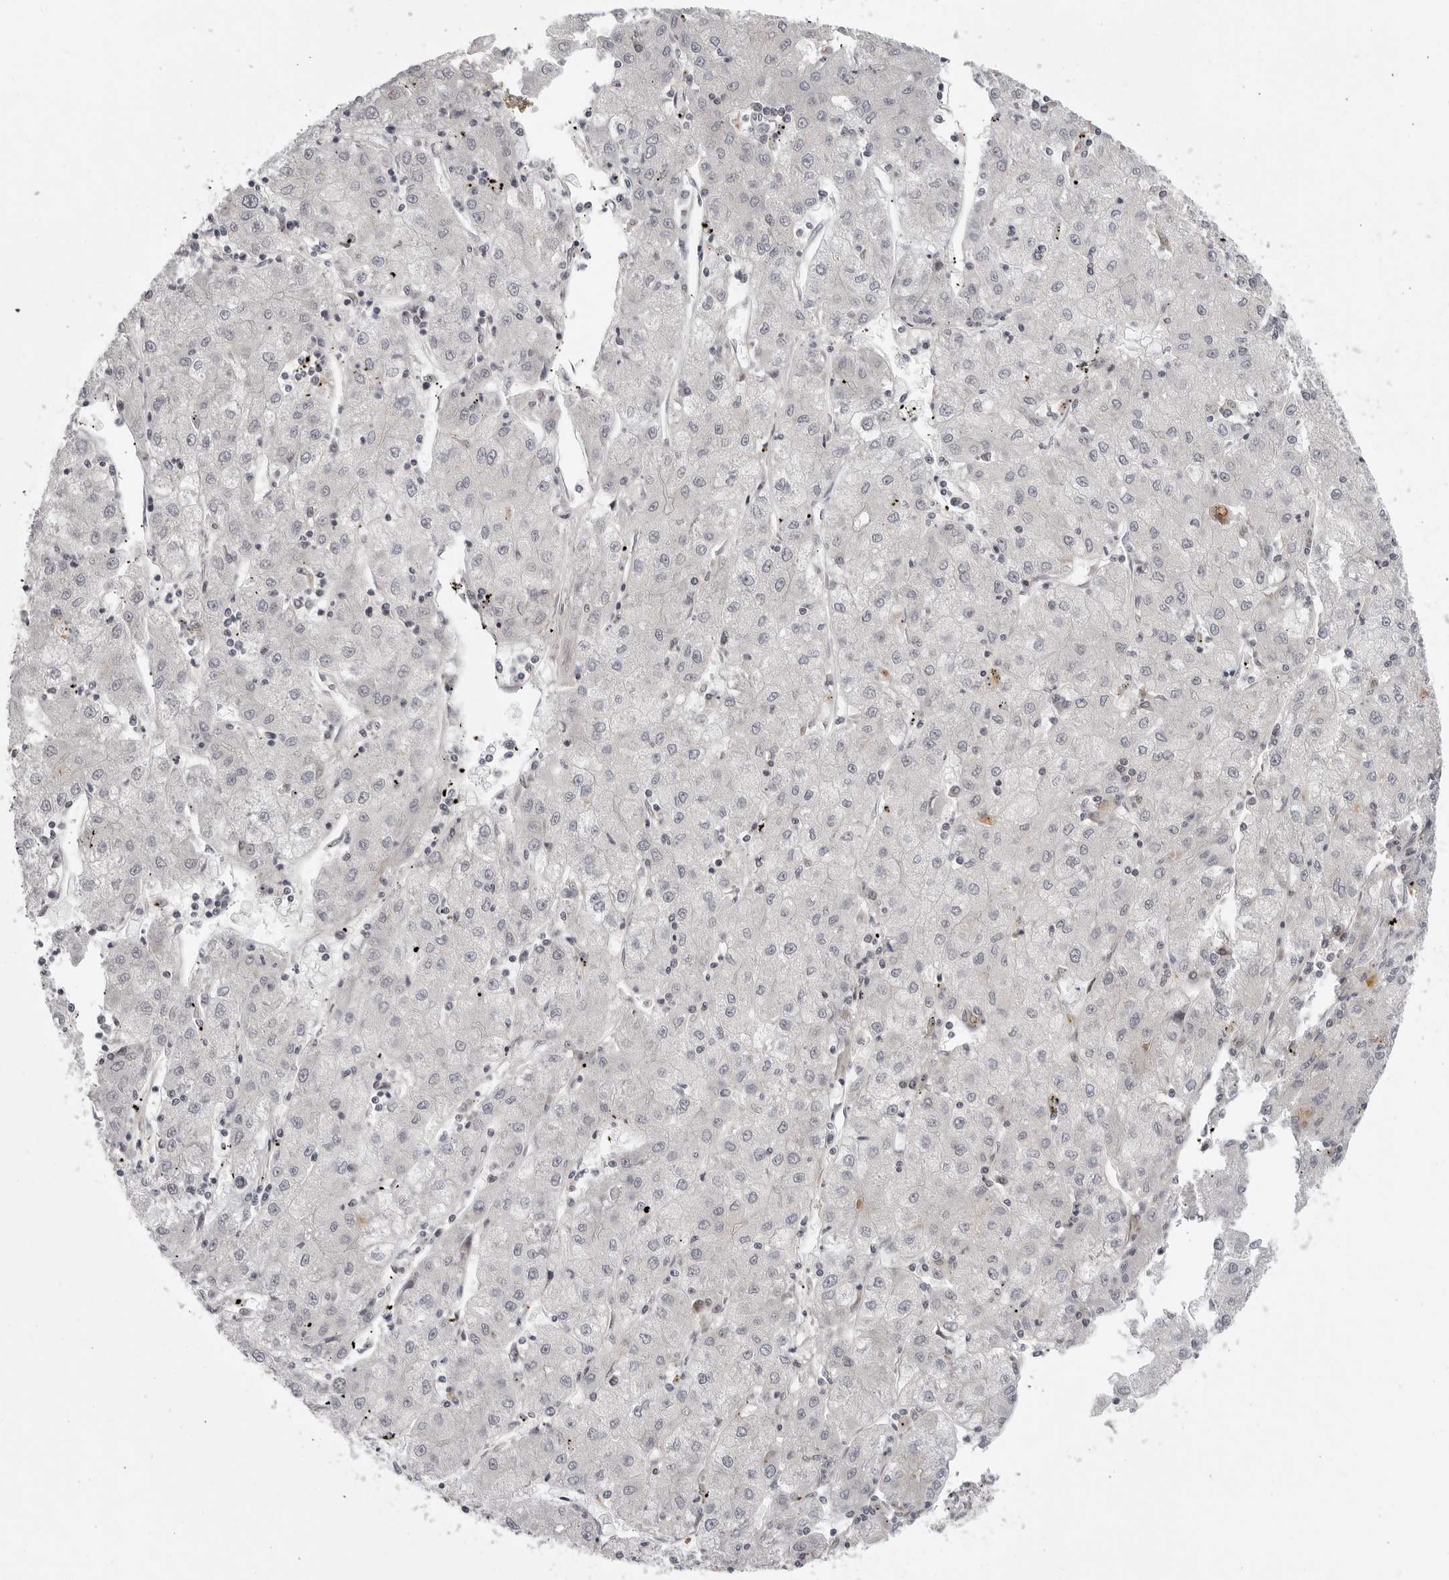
{"staining": {"intensity": "negative", "quantity": "none", "location": "none"}, "tissue": "liver cancer", "cell_type": "Tumor cells", "image_type": "cancer", "snomed": [{"axis": "morphology", "description": "Carcinoma, Hepatocellular, NOS"}, {"axis": "topography", "description": "Liver"}], "caption": "Protein analysis of liver hepatocellular carcinoma reveals no significant expression in tumor cells.", "gene": "CD300LD", "patient": {"sex": "male", "age": 72}}